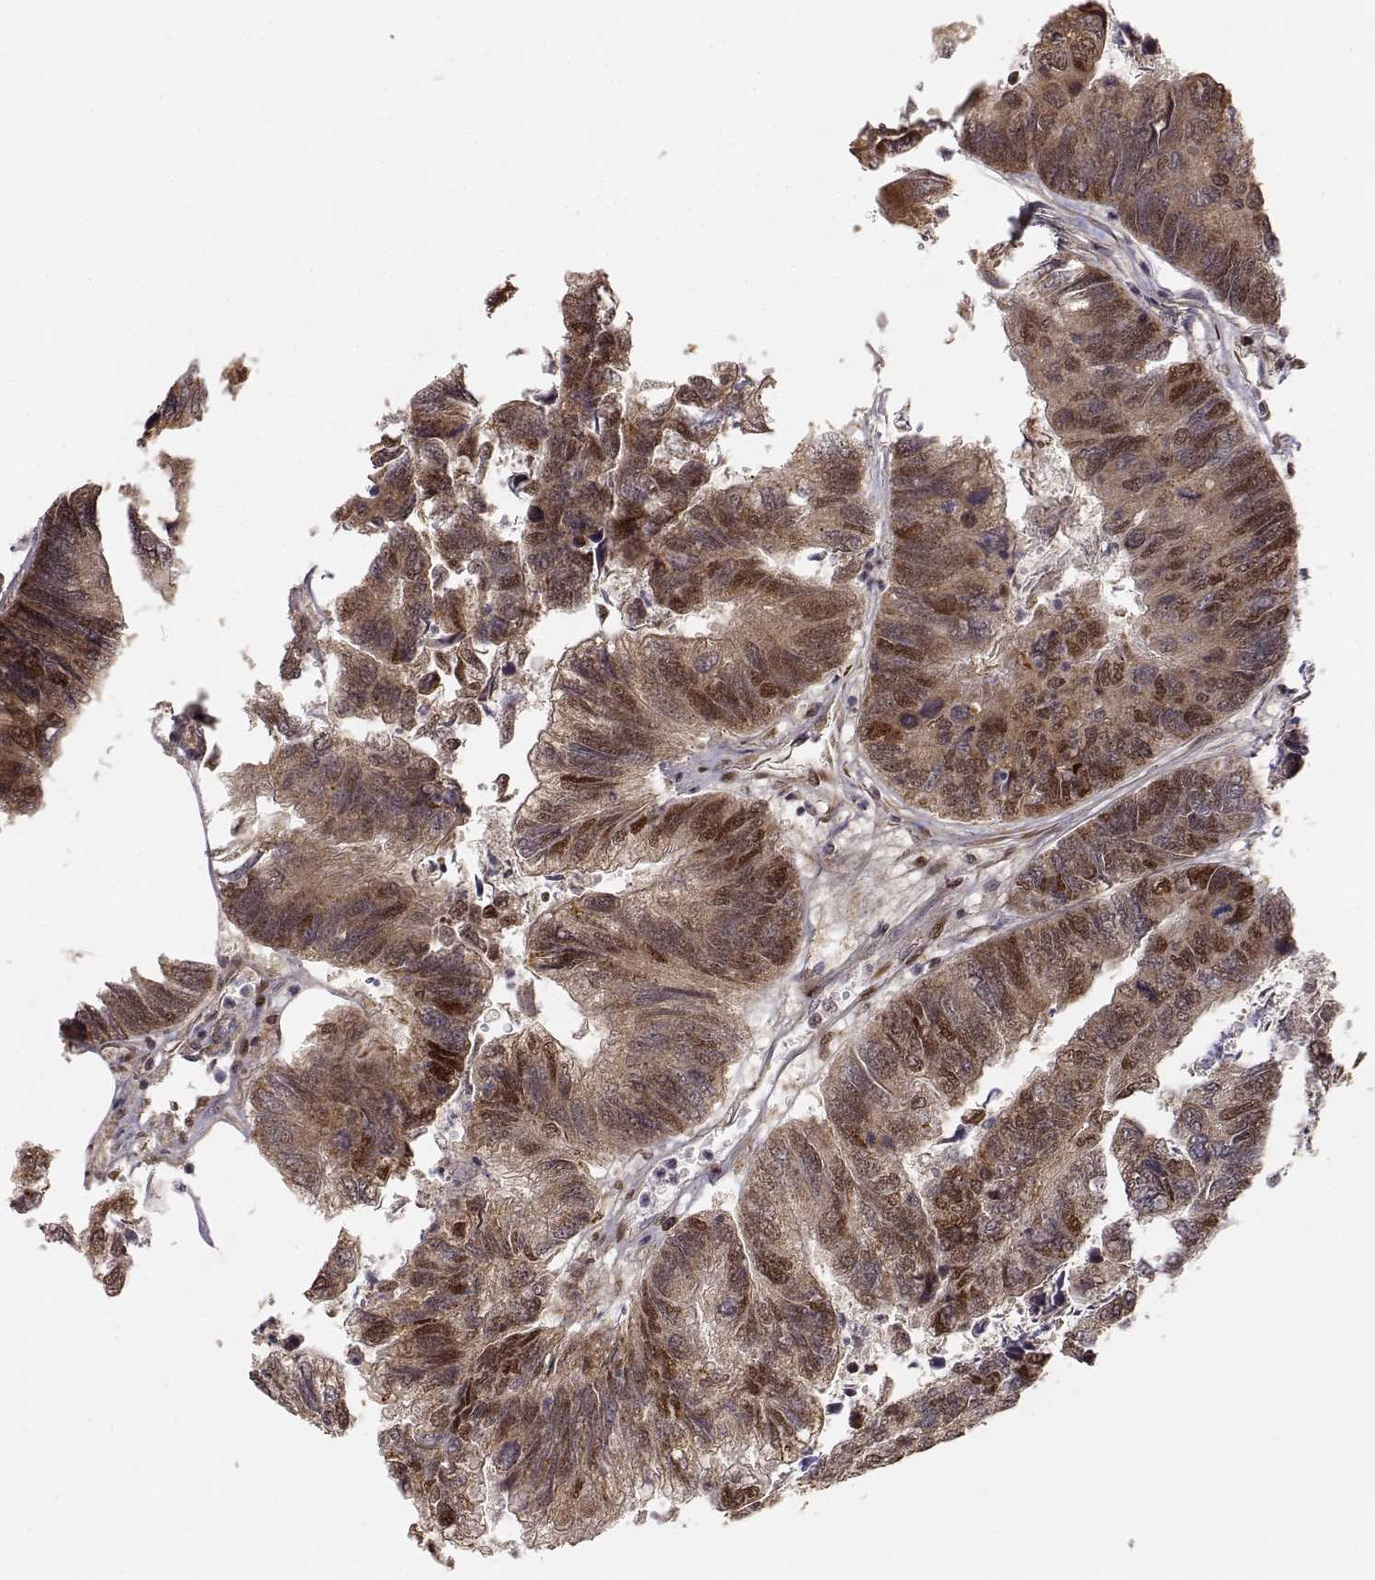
{"staining": {"intensity": "moderate", "quantity": "25%-75%", "location": "cytoplasmic/membranous,nuclear"}, "tissue": "colorectal cancer", "cell_type": "Tumor cells", "image_type": "cancer", "snomed": [{"axis": "morphology", "description": "Adenocarcinoma, NOS"}, {"axis": "topography", "description": "Colon"}], "caption": "Protein expression analysis of human adenocarcinoma (colorectal) reveals moderate cytoplasmic/membranous and nuclear staining in approximately 25%-75% of tumor cells.", "gene": "BRCA1", "patient": {"sex": "female", "age": 67}}